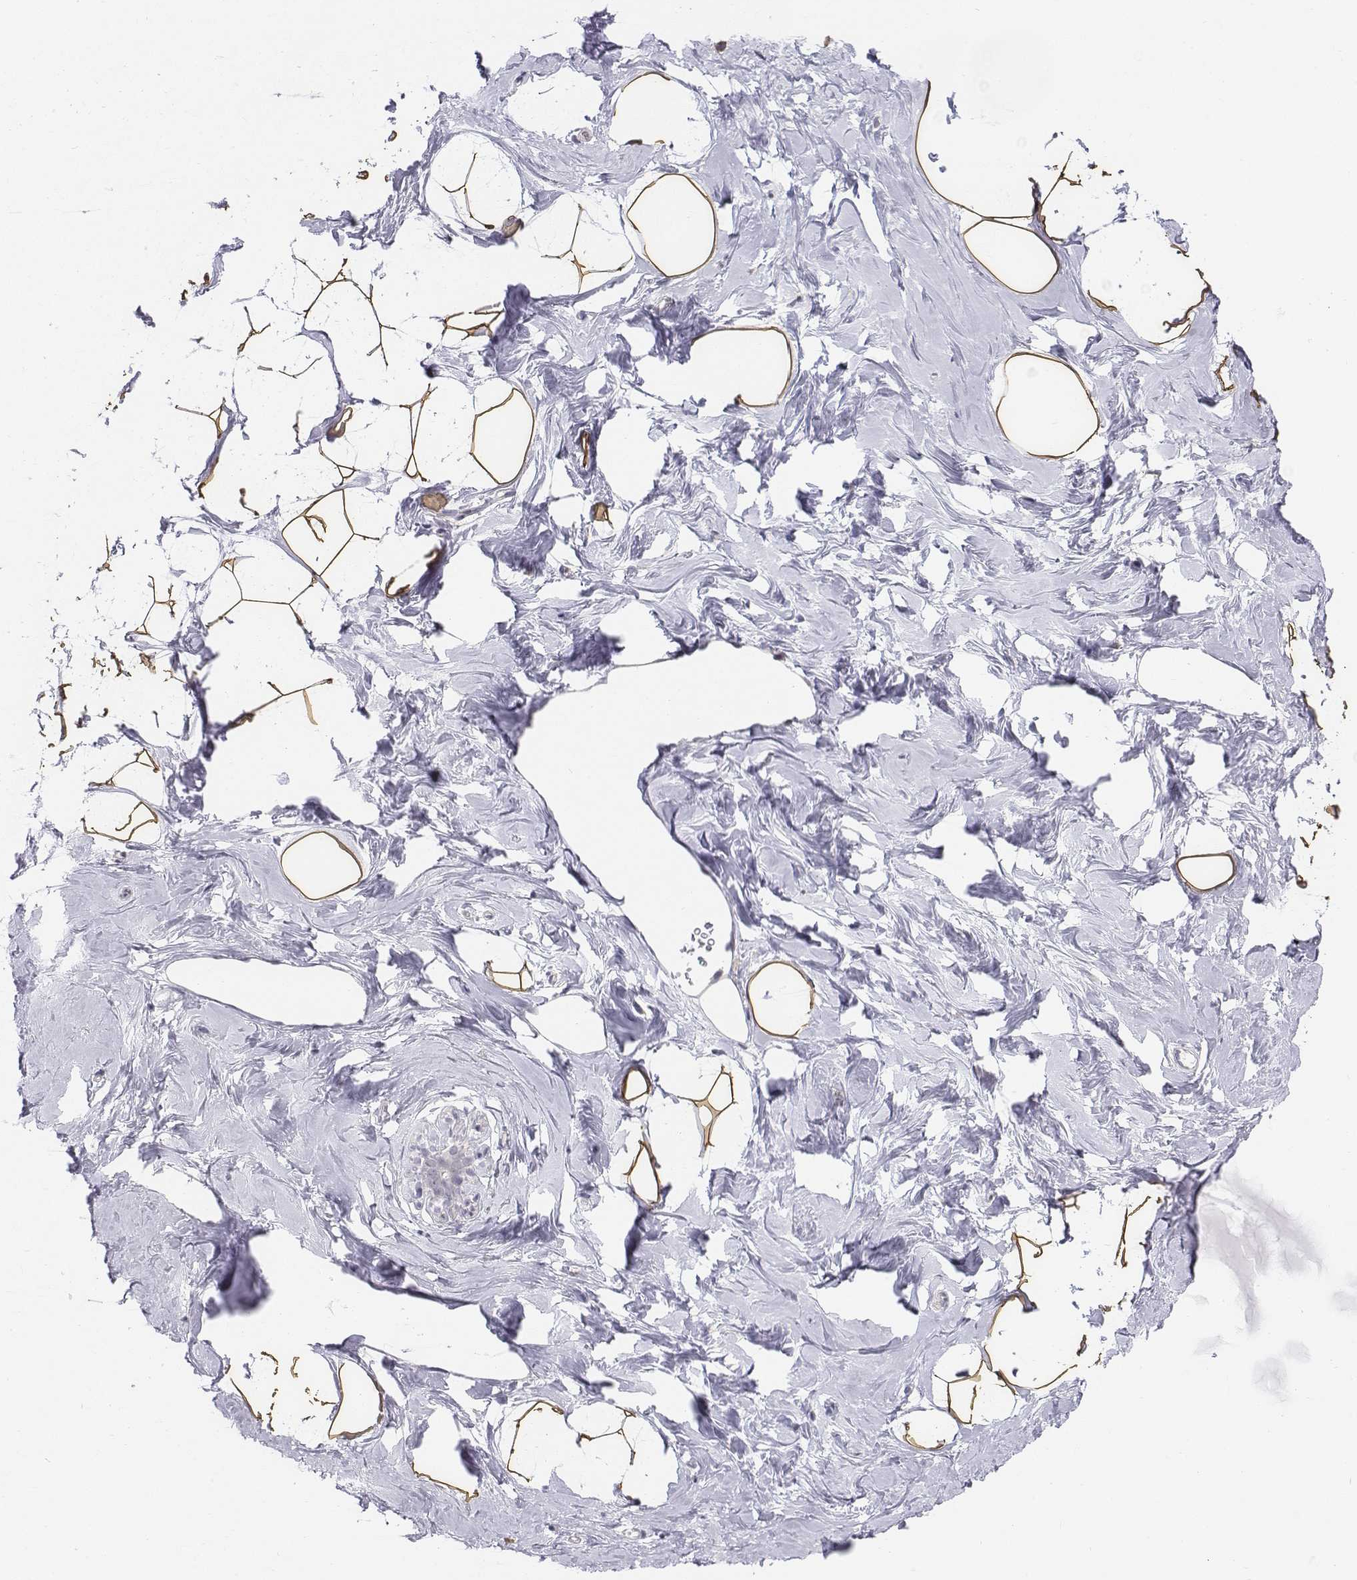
{"staining": {"intensity": "moderate", "quantity": ">75%", "location": "cytoplasmic/membranous"}, "tissue": "breast", "cell_type": "Adipocytes", "image_type": "normal", "snomed": [{"axis": "morphology", "description": "Normal tissue, NOS"}, {"axis": "topography", "description": "Breast"}], "caption": "Protein staining of normal breast demonstrates moderate cytoplasmic/membranous positivity in approximately >75% of adipocytes. (IHC, brightfield microscopy, high magnification).", "gene": "PENK", "patient": {"sex": "female", "age": 32}}